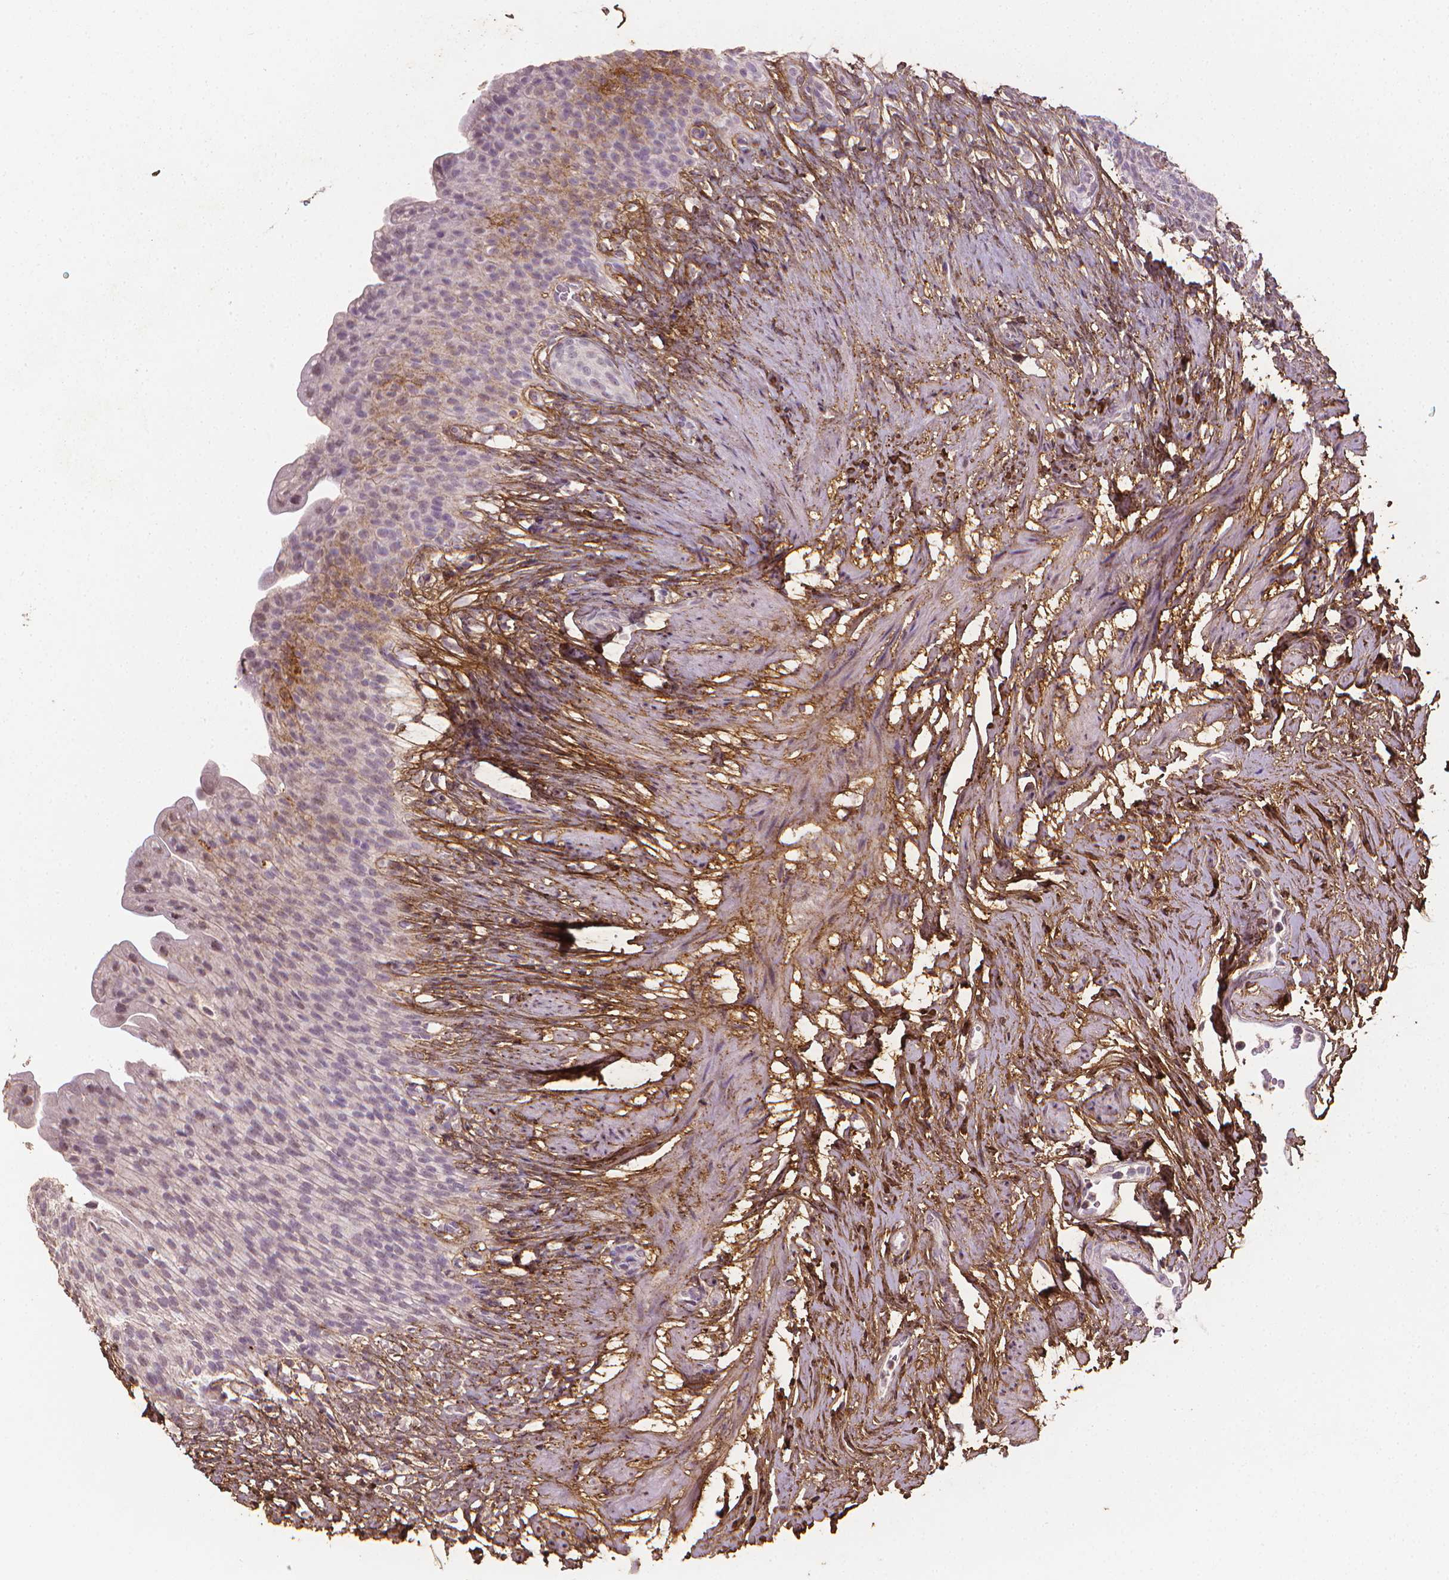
{"staining": {"intensity": "weak", "quantity": "<25%", "location": "cytoplasmic/membranous"}, "tissue": "urinary bladder", "cell_type": "Urothelial cells", "image_type": "normal", "snomed": [{"axis": "morphology", "description": "Normal tissue, NOS"}, {"axis": "topography", "description": "Urinary bladder"}, {"axis": "topography", "description": "Prostate"}], "caption": "Immunohistochemistry (IHC) photomicrograph of benign urinary bladder stained for a protein (brown), which displays no expression in urothelial cells.", "gene": "DCN", "patient": {"sex": "male", "age": 76}}